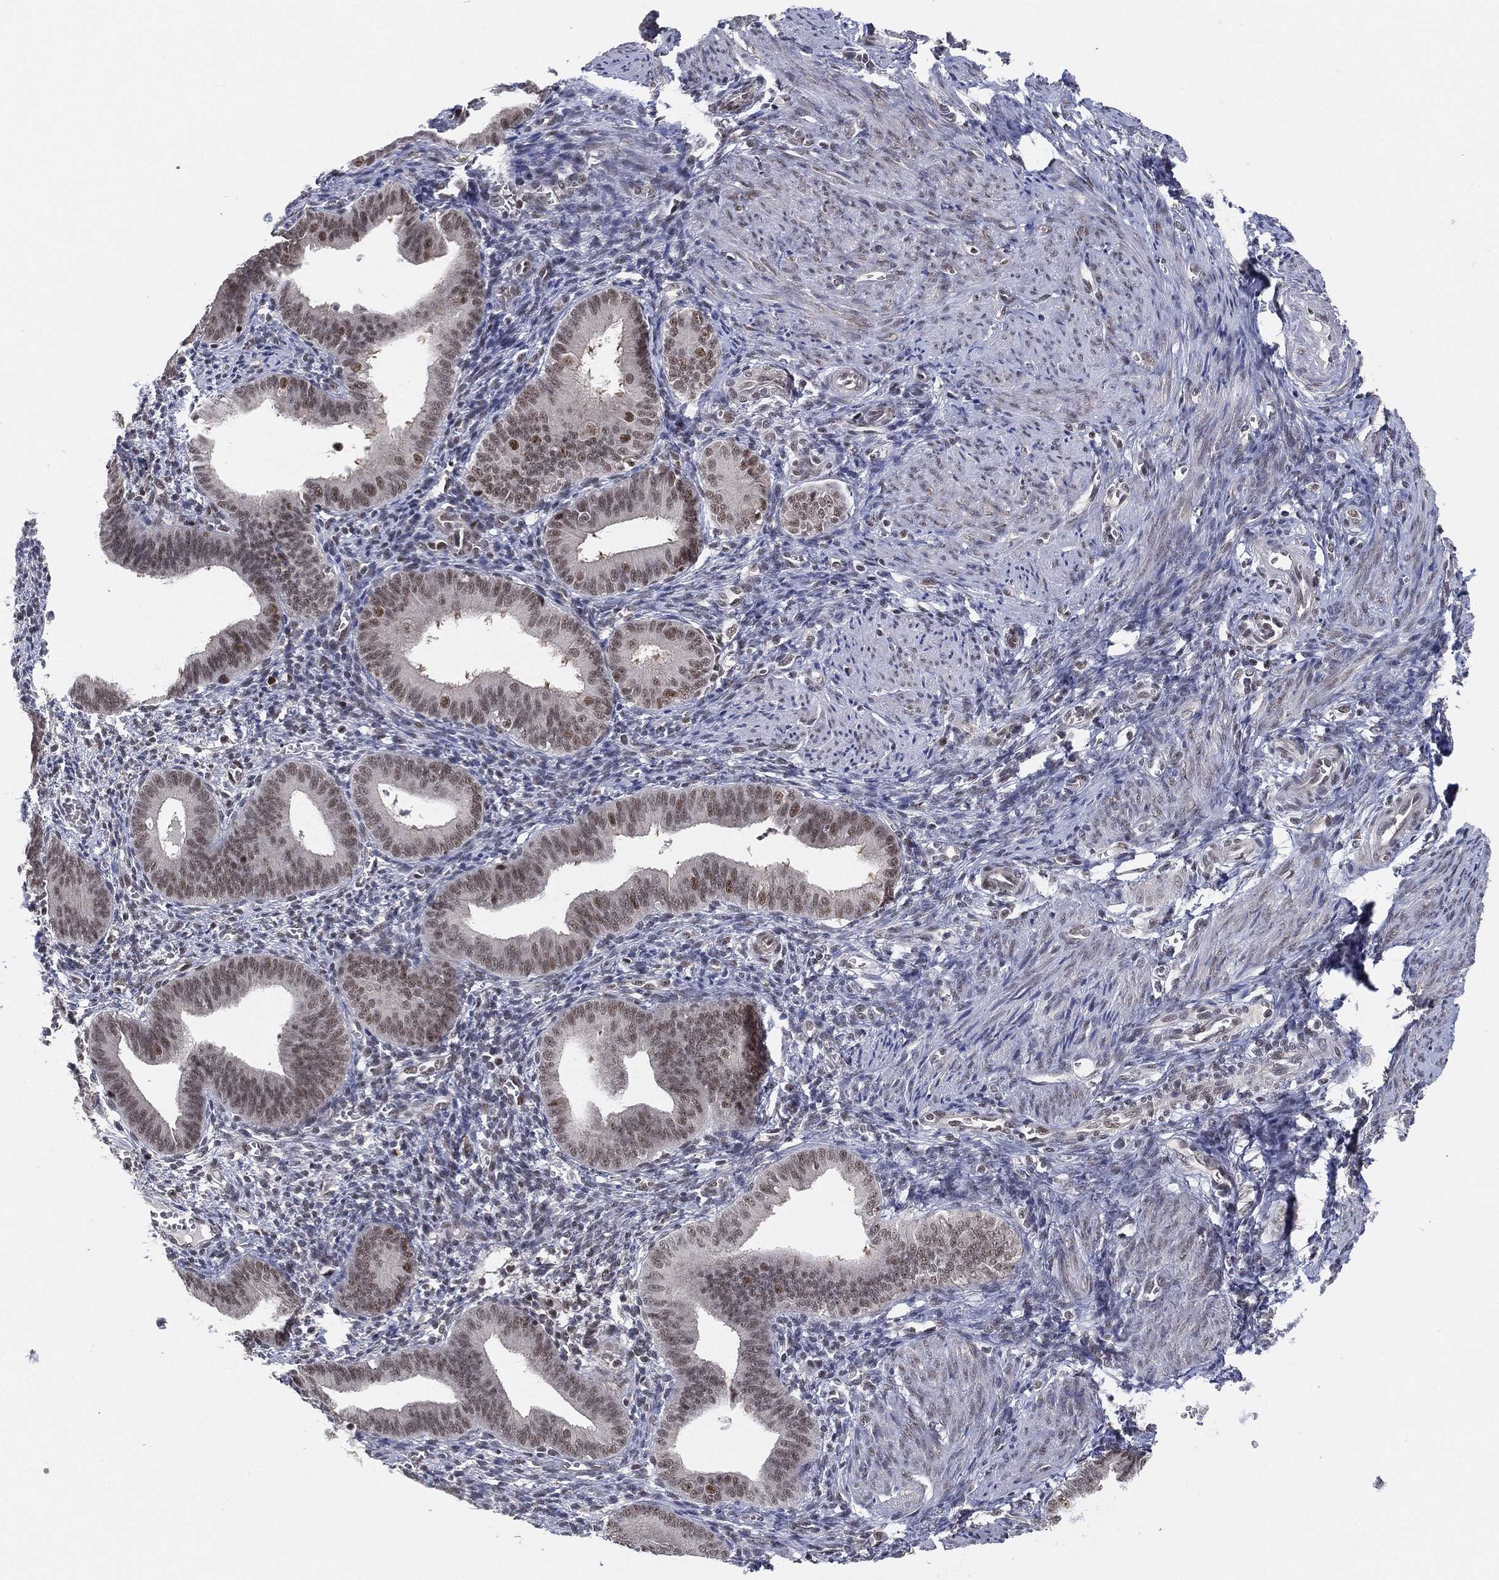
{"staining": {"intensity": "negative", "quantity": "none", "location": "none"}, "tissue": "endometrium", "cell_type": "Cells in endometrial stroma", "image_type": "normal", "snomed": [{"axis": "morphology", "description": "Normal tissue, NOS"}, {"axis": "topography", "description": "Endometrium"}], "caption": "The immunohistochemistry image has no significant positivity in cells in endometrial stroma of endometrium.", "gene": "DGCR8", "patient": {"sex": "female", "age": 42}}